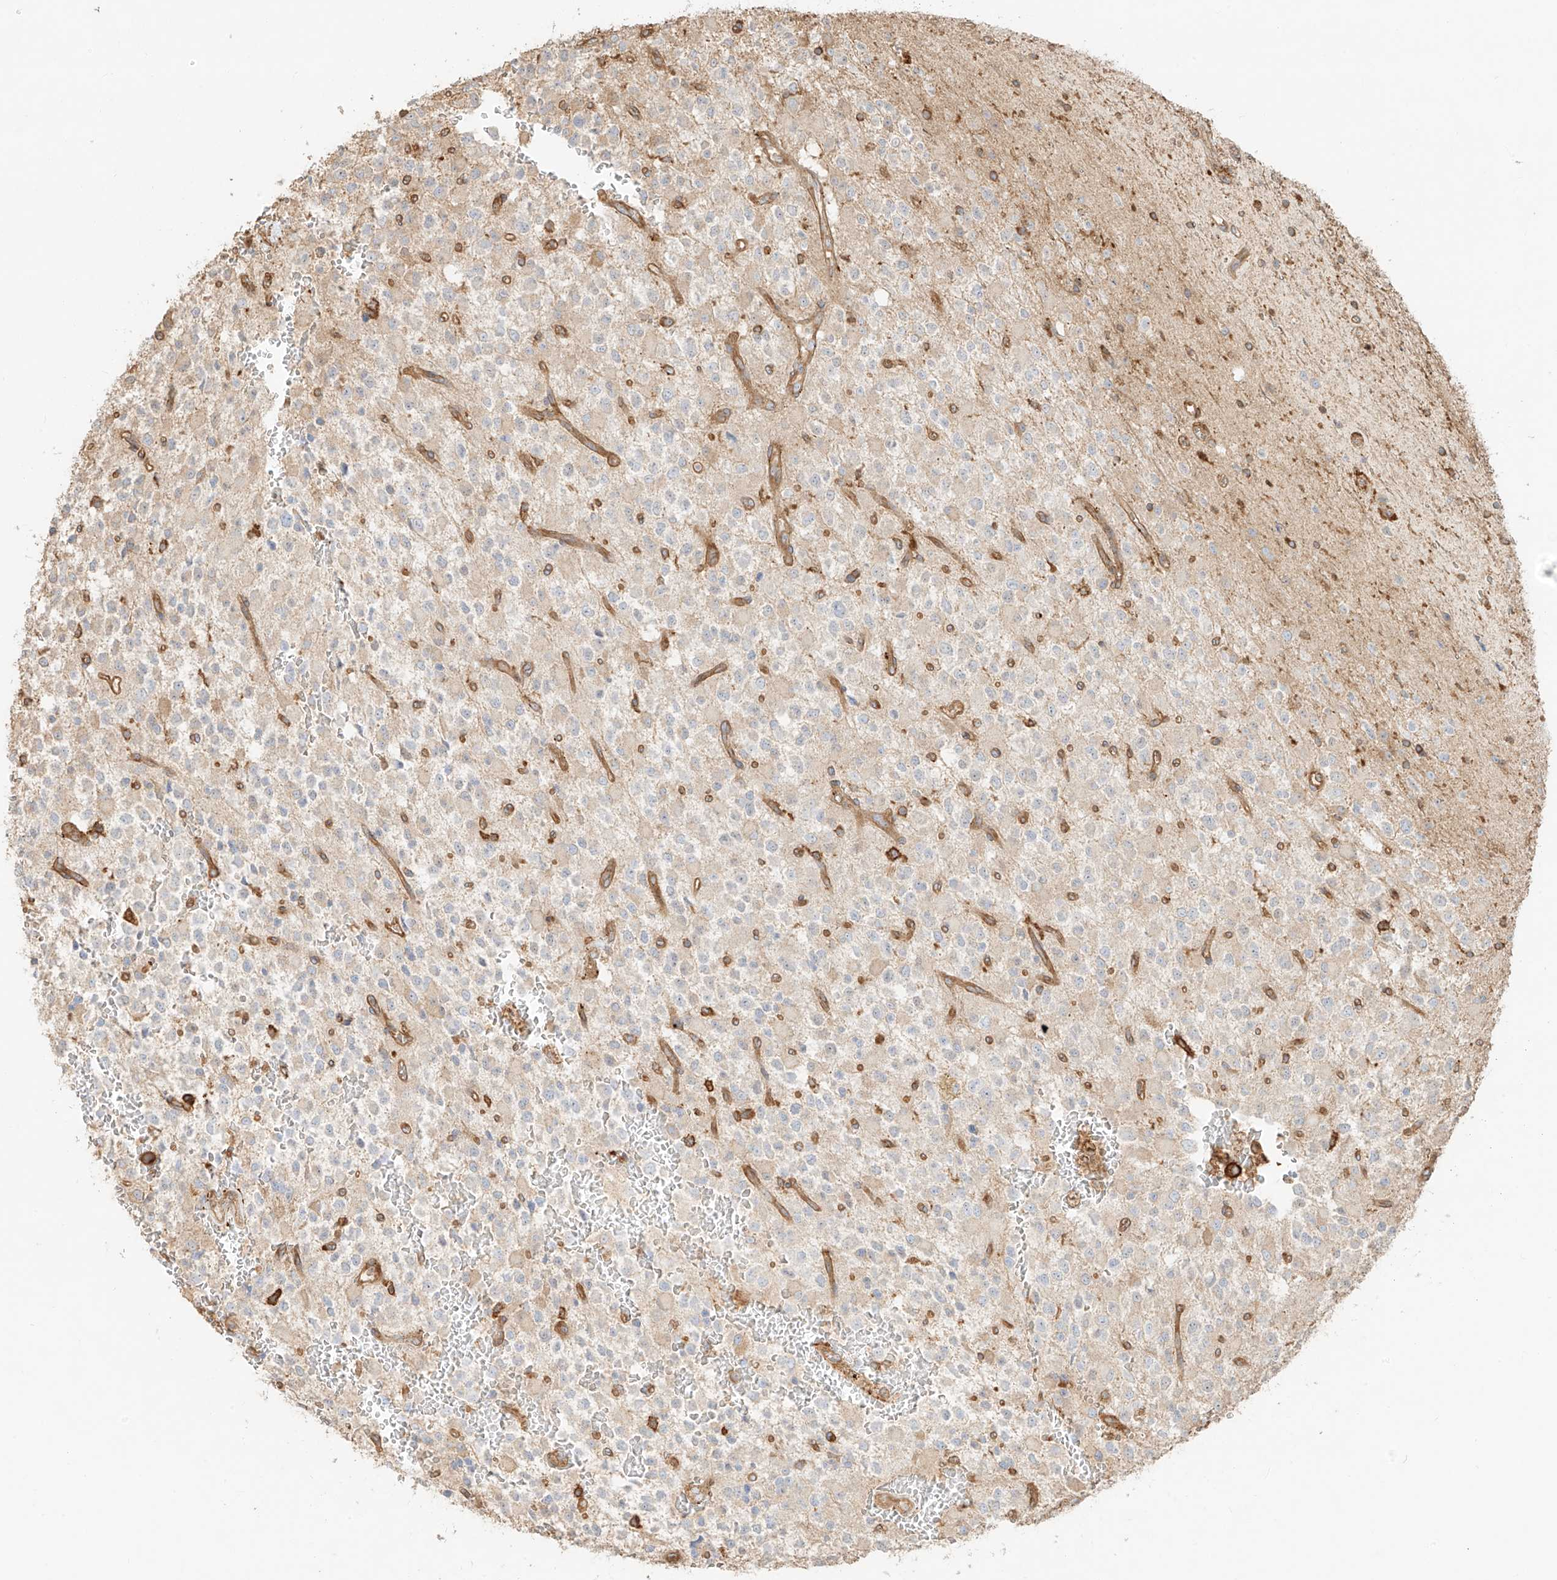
{"staining": {"intensity": "negative", "quantity": "none", "location": "none"}, "tissue": "glioma", "cell_type": "Tumor cells", "image_type": "cancer", "snomed": [{"axis": "morphology", "description": "Glioma, malignant, High grade"}, {"axis": "topography", "description": "Brain"}], "caption": "The histopathology image displays no significant expression in tumor cells of glioma.", "gene": "SNX9", "patient": {"sex": "male", "age": 34}}